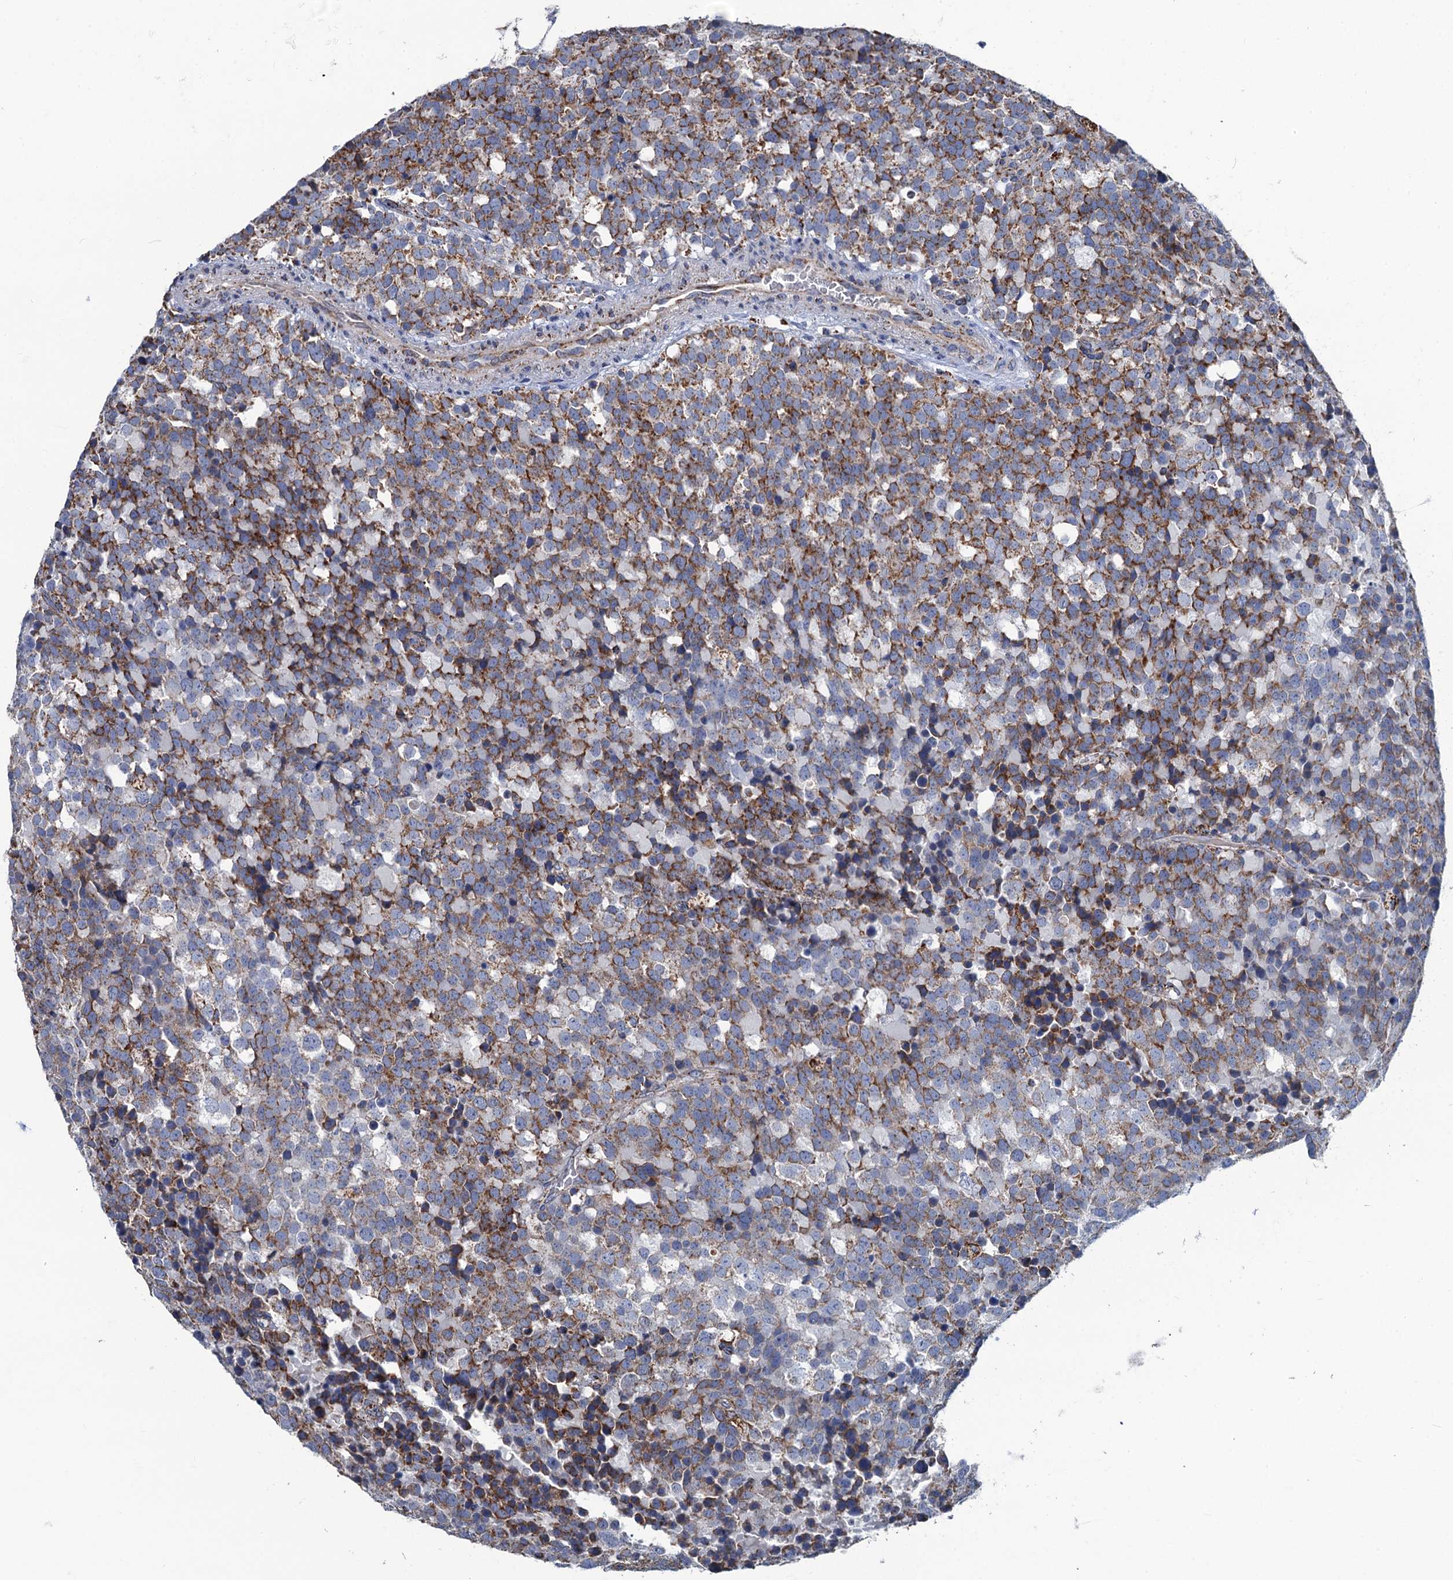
{"staining": {"intensity": "moderate", "quantity": ">75%", "location": "cytoplasmic/membranous"}, "tissue": "testis cancer", "cell_type": "Tumor cells", "image_type": "cancer", "snomed": [{"axis": "morphology", "description": "Seminoma, NOS"}, {"axis": "topography", "description": "Testis"}], "caption": "Immunohistochemistry (IHC) (DAB (3,3'-diaminobenzidine)) staining of human testis cancer (seminoma) demonstrates moderate cytoplasmic/membranous protein staining in approximately >75% of tumor cells.", "gene": "IVD", "patient": {"sex": "male", "age": 71}}